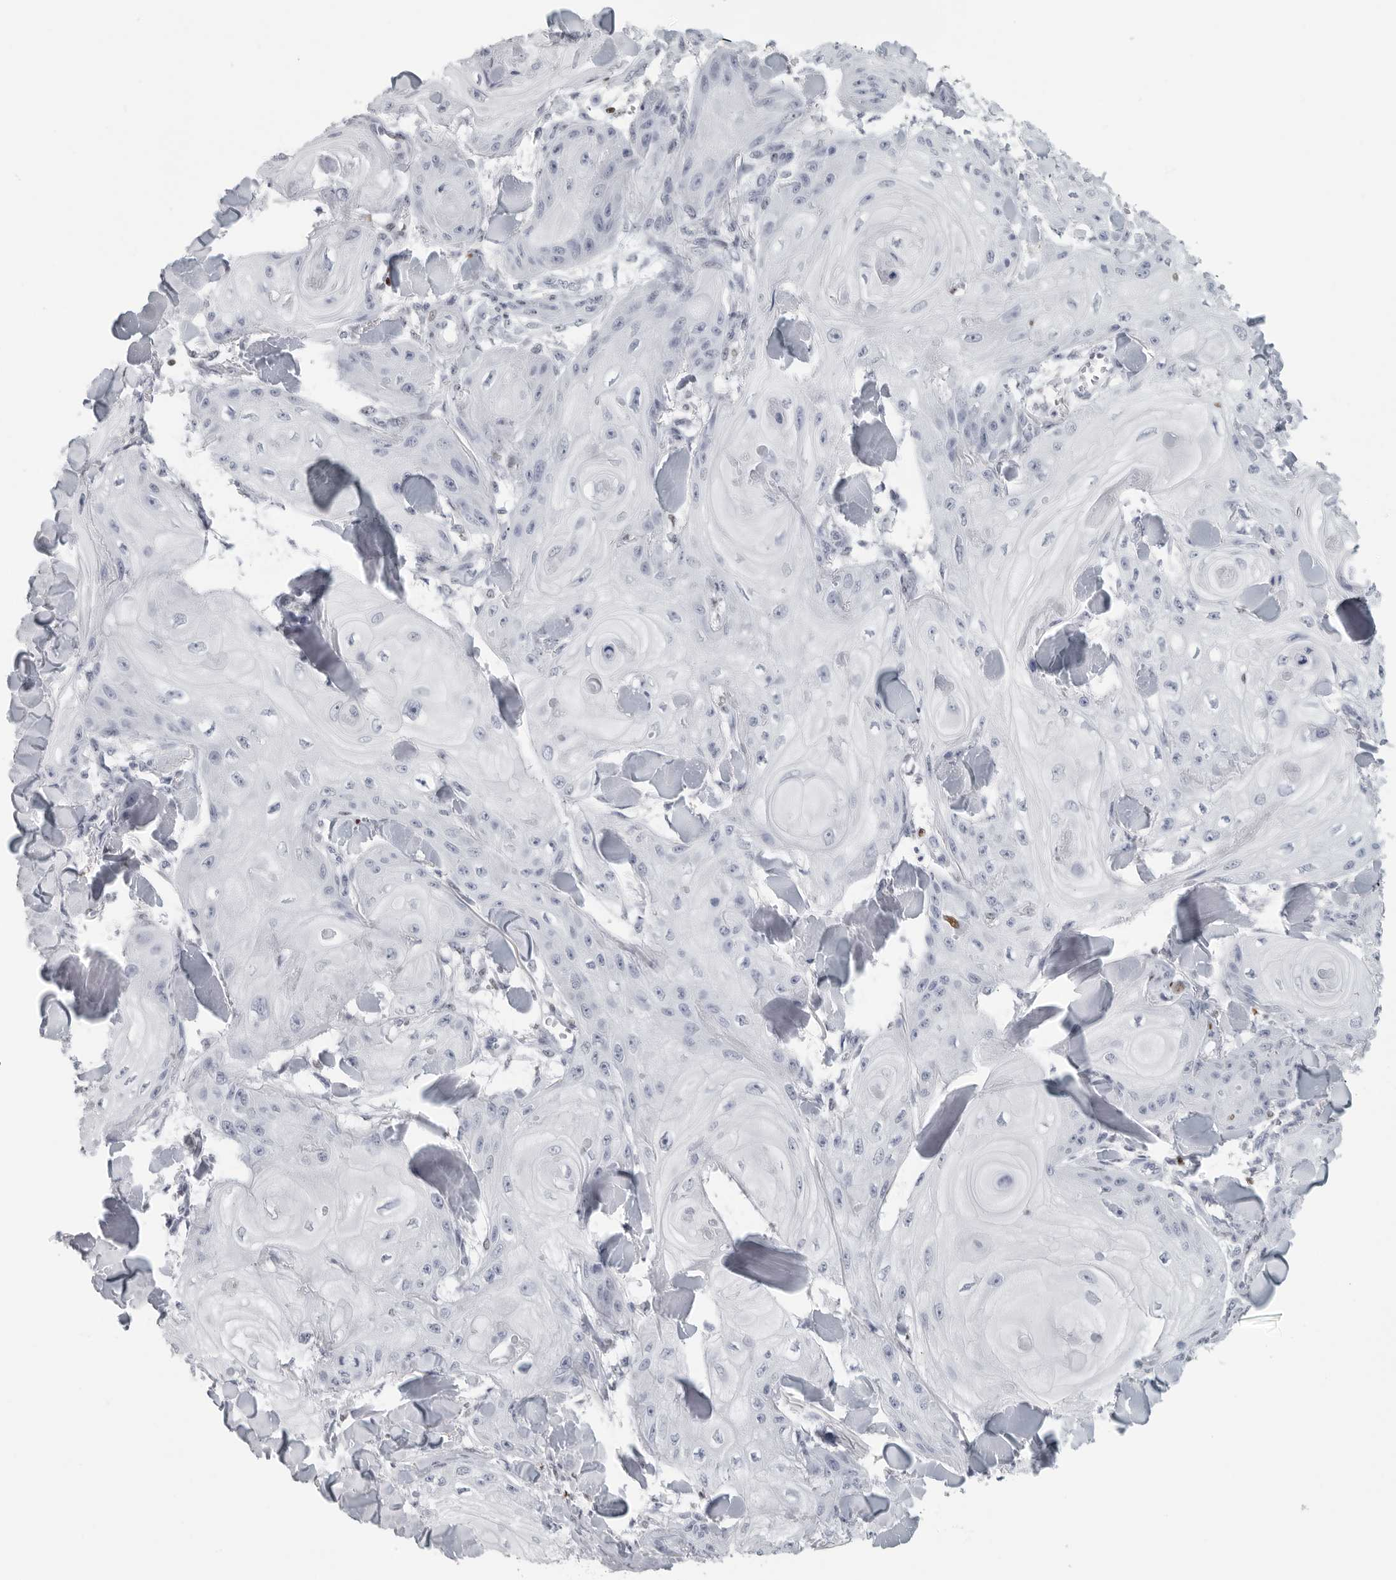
{"staining": {"intensity": "negative", "quantity": "none", "location": "none"}, "tissue": "skin cancer", "cell_type": "Tumor cells", "image_type": "cancer", "snomed": [{"axis": "morphology", "description": "Squamous cell carcinoma, NOS"}, {"axis": "topography", "description": "Skin"}], "caption": "This is an IHC photomicrograph of human skin cancer. There is no expression in tumor cells.", "gene": "SATB2", "patient": {"sex": "male", "age": 74}}